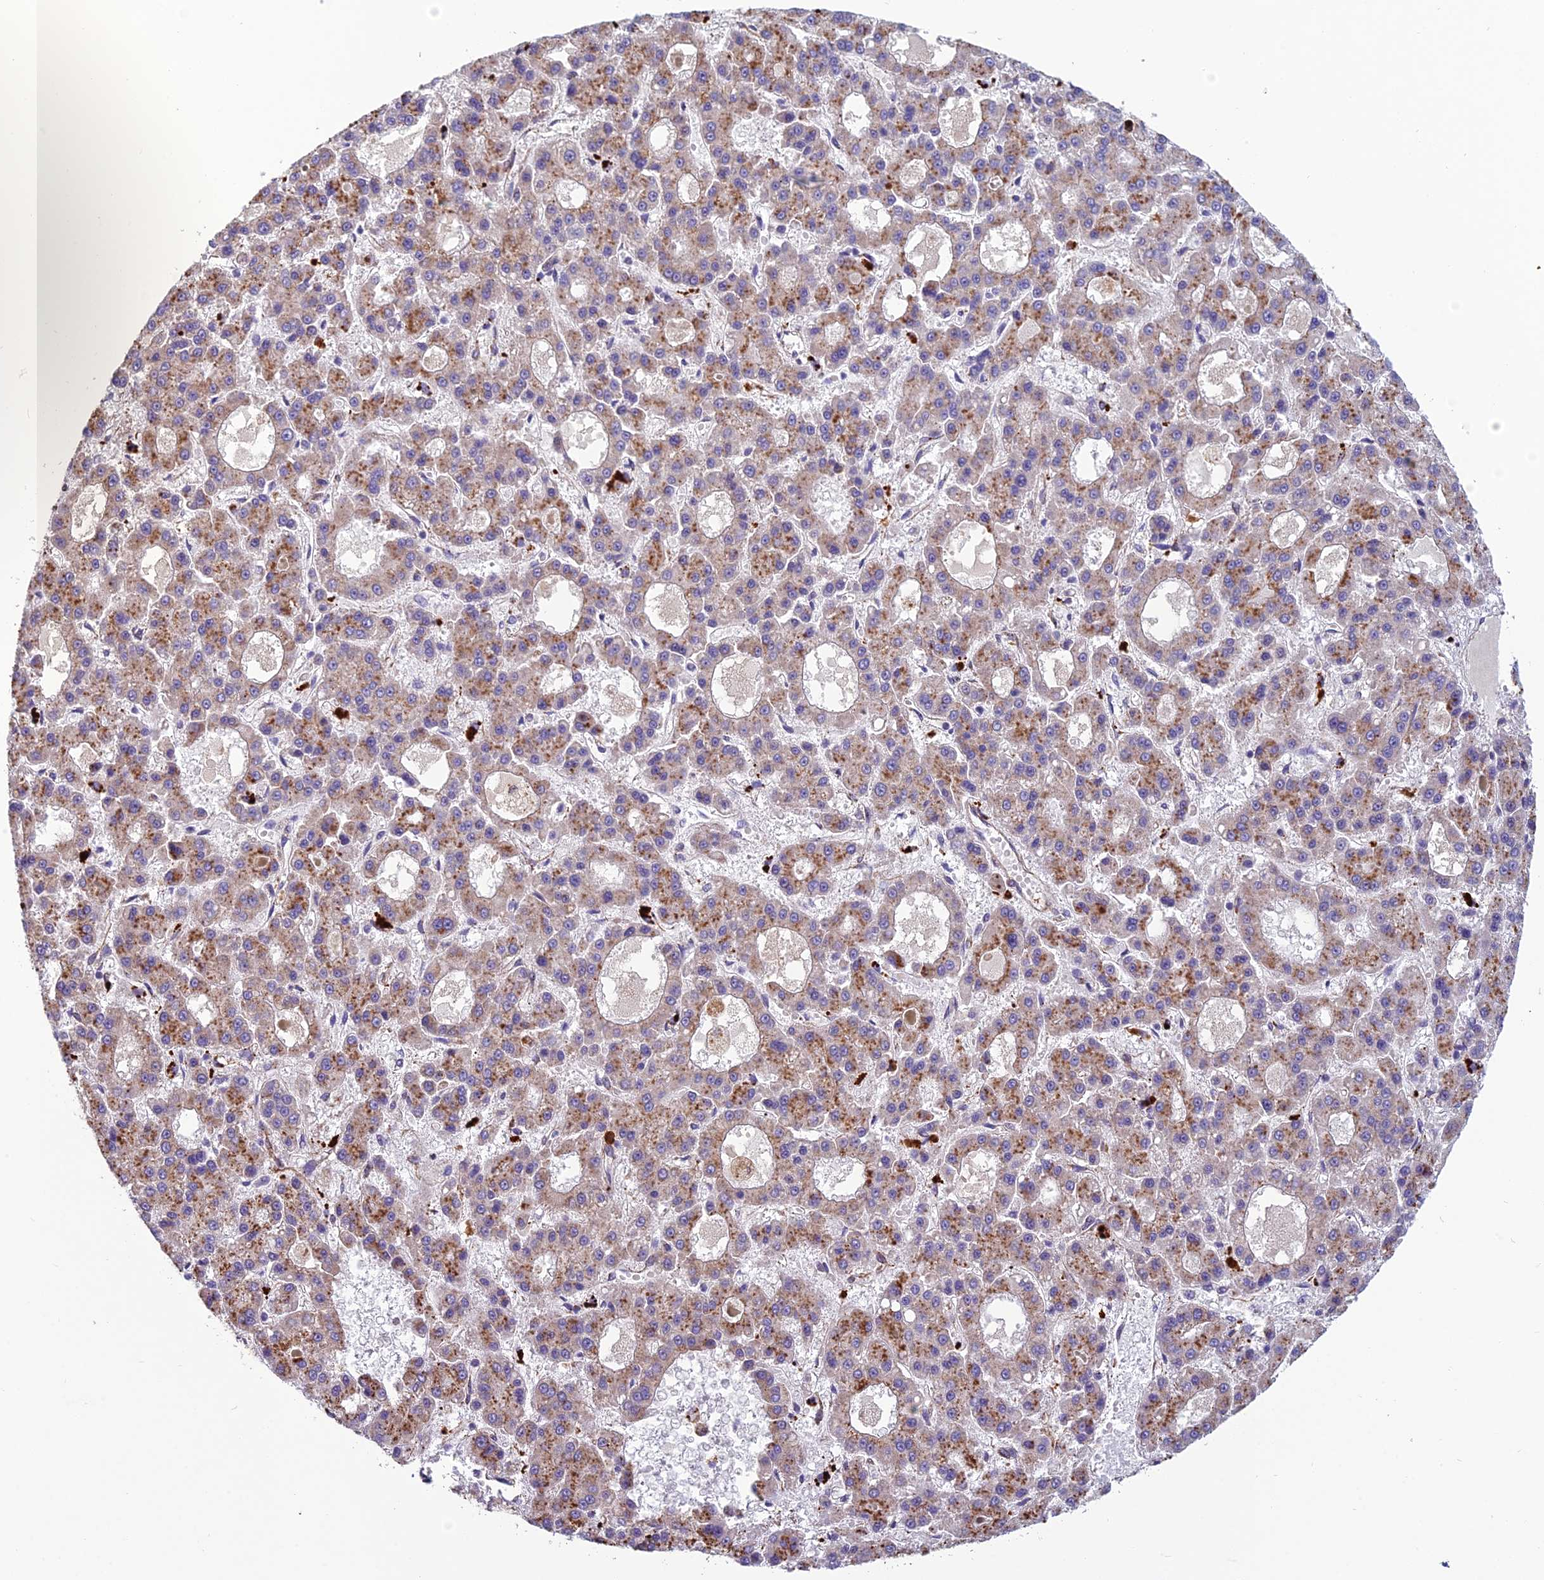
{"staining": {"intensity": "moderate", "quantity": "25%-75%", "location": "cytoplasmic/membranous"}, "tissue": "liver cancer", "cell_type": "Tumor cells", "image_type": "cancer", "snomed": [{"axis": "morphology", "description": "Carcinoma, Hepatocellular, NOS"}, {"axis": "topography", "description": "Liver"}], "caption": "A brown stain highlights moderate cytoplasmic/membranous staining of a protein in liver cancer (hepatocellular carcinoma) tumor cells. (DAB (3,3'-diaminobenzidine) = brown stain, brightfield microscopy at high magnification).", "gene": "SPDL1", "patient": {"sex": "male", "age": 70}}